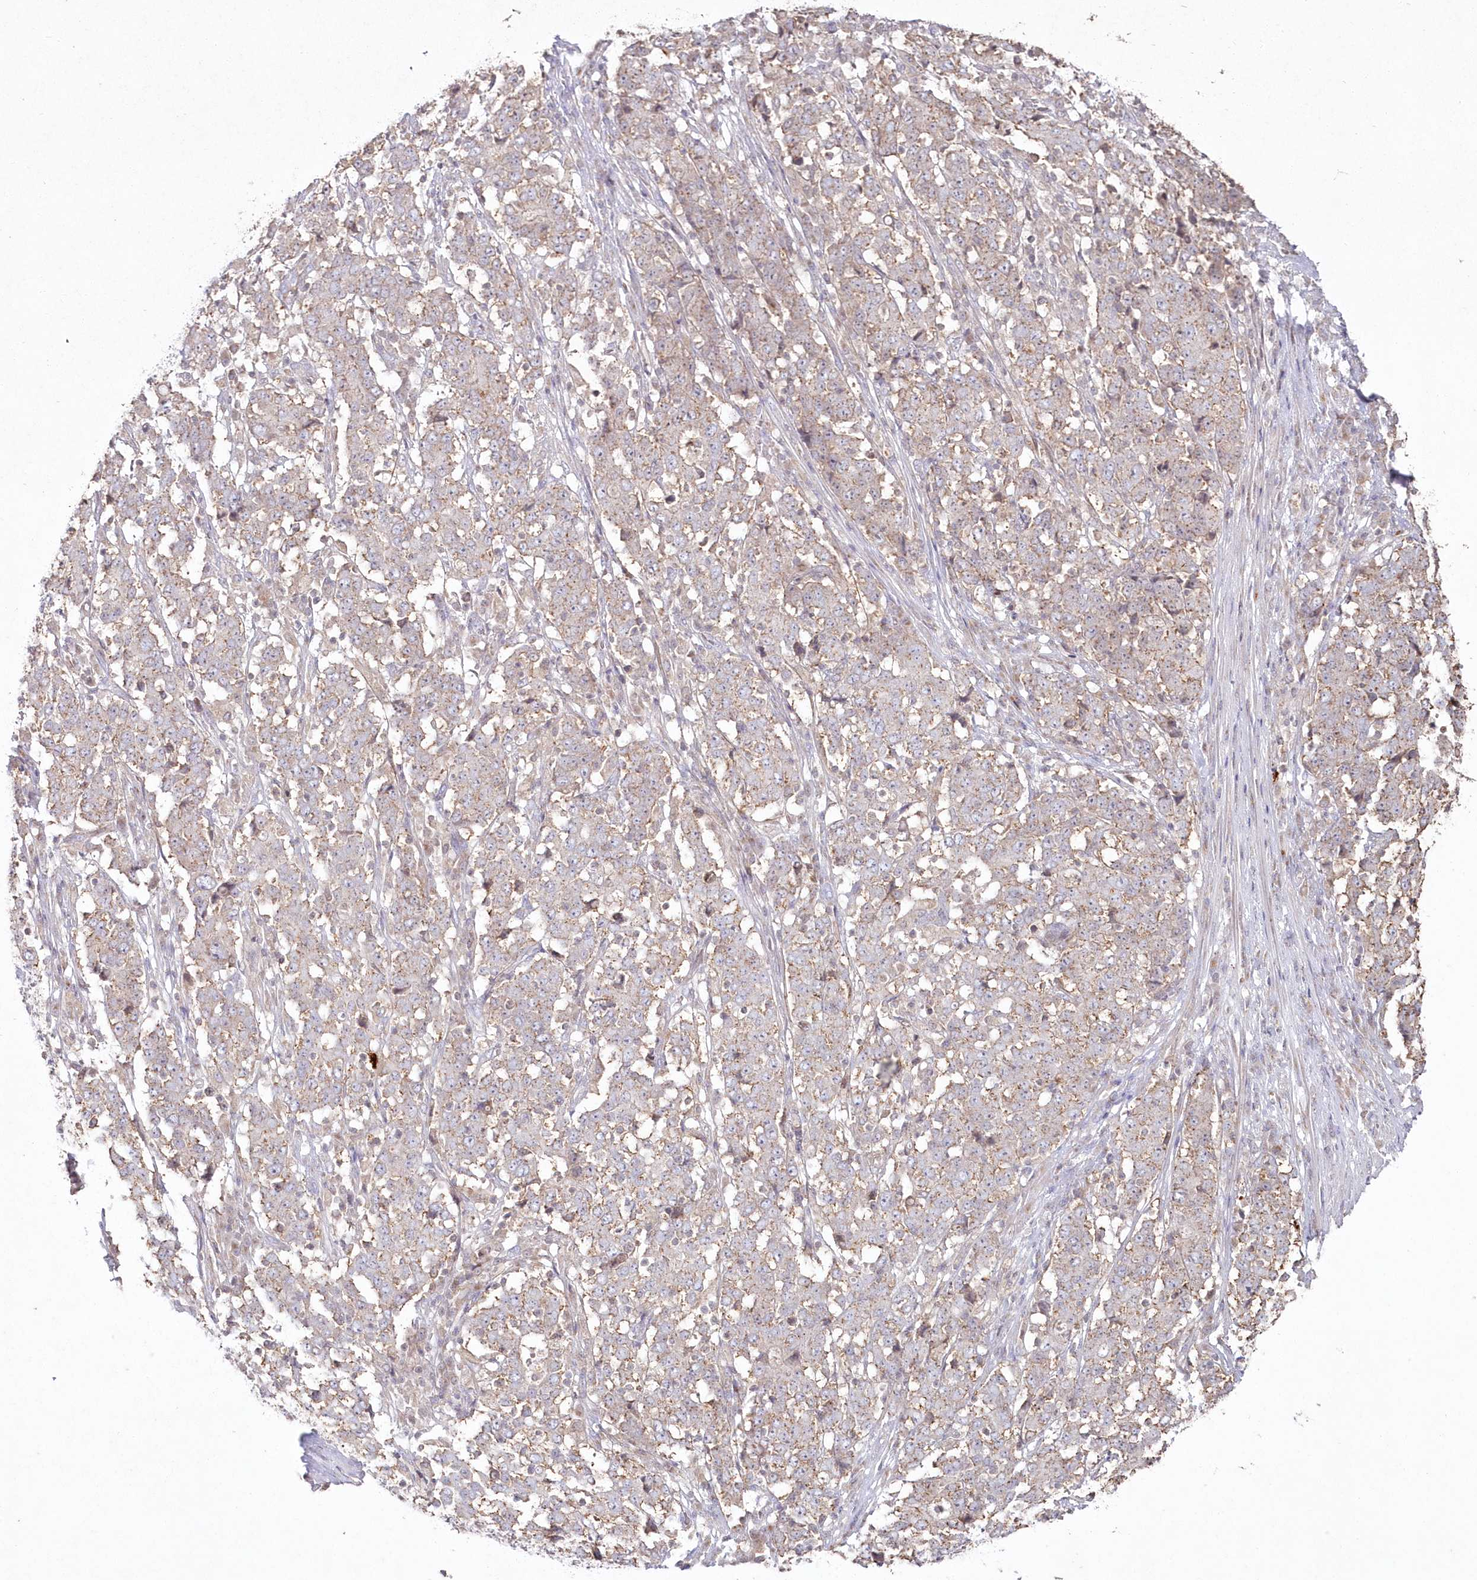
{"staining": {"intensity": "weak", "quantity": "25%-75%", "location": "cytoplasmic/membranous"}, "tissue": "stomach cancer", "cell_type": "Tumor cells", "image_type": "cancer", "snomed": [{"axis": "morphology", "description": "Adenocarcinoma, NOS"}, {"axis": "topography", "description": "Stomach"}], "caption": "Human stomach cancer stained for a protein (brown) shows weak cytoplasmic/membranous positive expression in approximately 25%-75% of tumor cells.", "gene": "ARSB", "patient": {"sex": "male", "age": 59}}